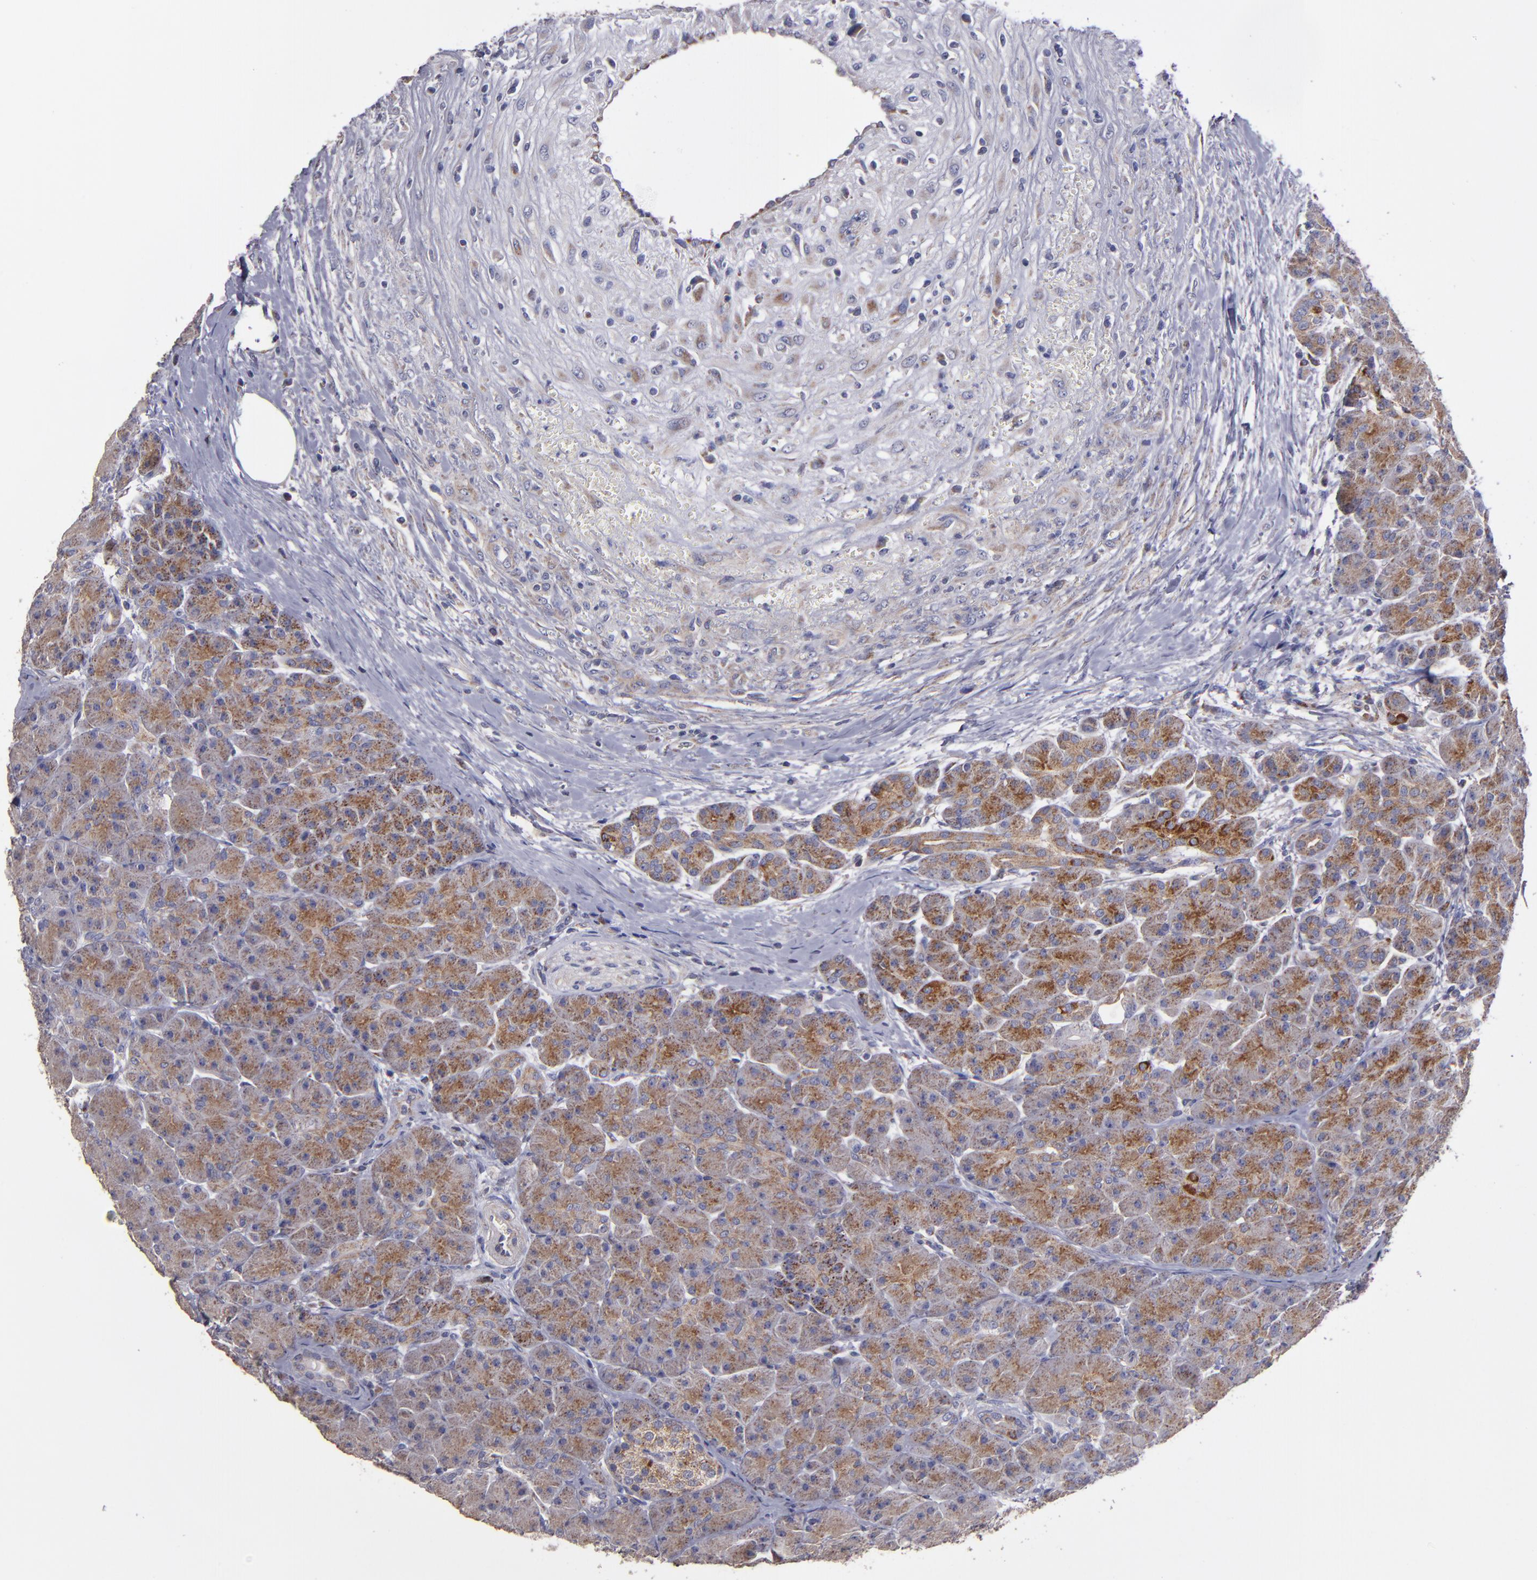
{"staining": {"intensity": "moderate", "quantity": ">75%", "location": "cytoplasmic/membranous"}, "tissue": "pancreas", "cell_type": "Exocrine glandular cells", "image_type": "normal", "snomed": [{"axis": "morphology", "description": "Normal tissue, NOS"}, {"axis": "topography", "description": "Pancreas"}], "caption": "Brown immunohistochemical staining in normal human pancreas reveals moderate cytoplasmic/membranous expression in approximately >75% of exocrine glandular cells. The staining was performed using DAB, with brown indicating positive protein expression. Nuclei are stained blue with hematoxylin.", "gene": "CLTA", "patient": {"sex": "male", "age": 66}}